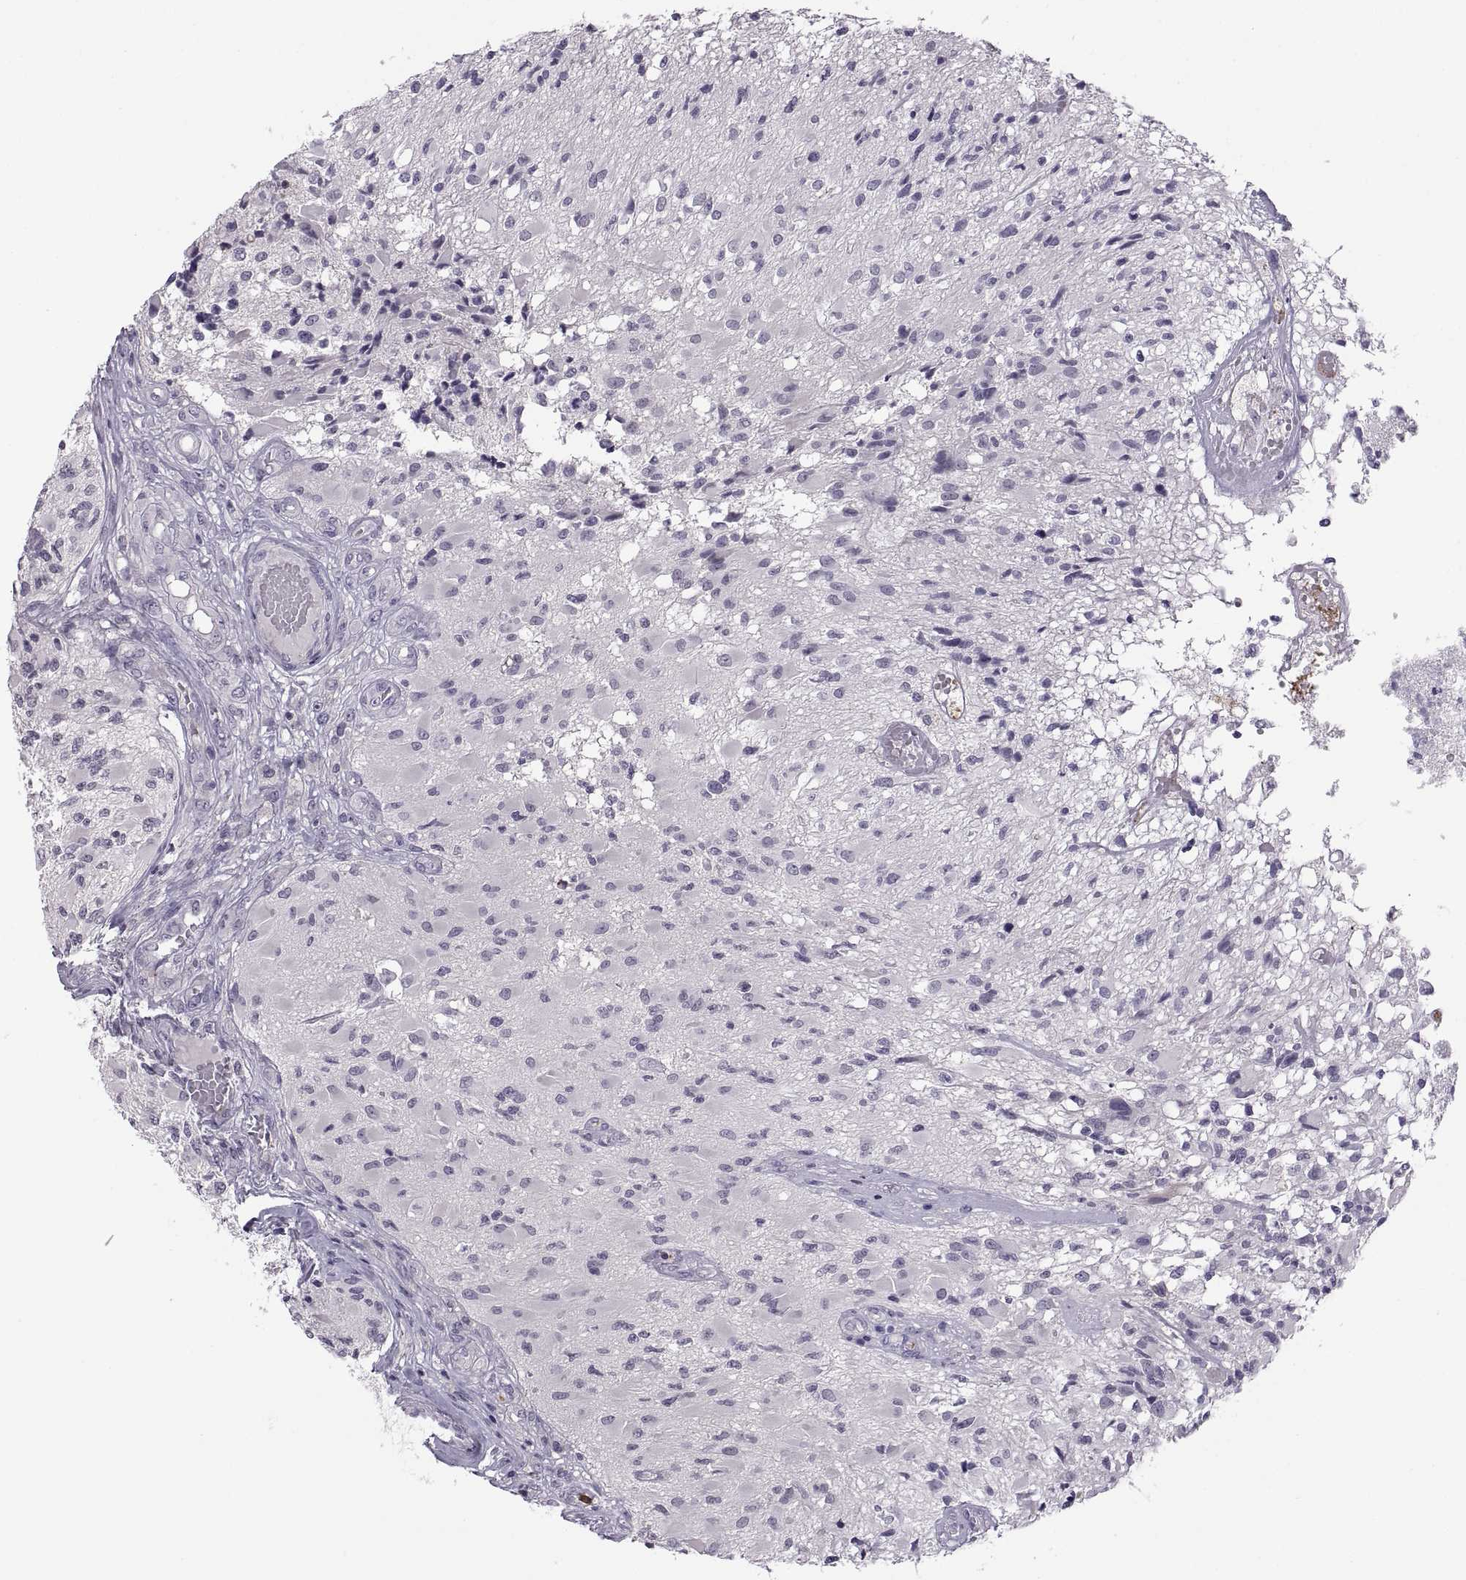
{"staining": {"intensity": "negative", "quantity": "none", "location": "none"}, "tissue": "glioma", "cell_type": "Tumor cells", "image_type": "cancer", "snomed": [{"axis": "morphology", "description": "Glioma, malignant, High grade"}, {"axis": "topography", "description": "Brain"}], "caption": "Human malignant glioma (high-grade) stained for a protein using IHC shows no staining in tumor cells.", "gene": "TTC21A", "patient": {"sex": "female", "age": 63}}